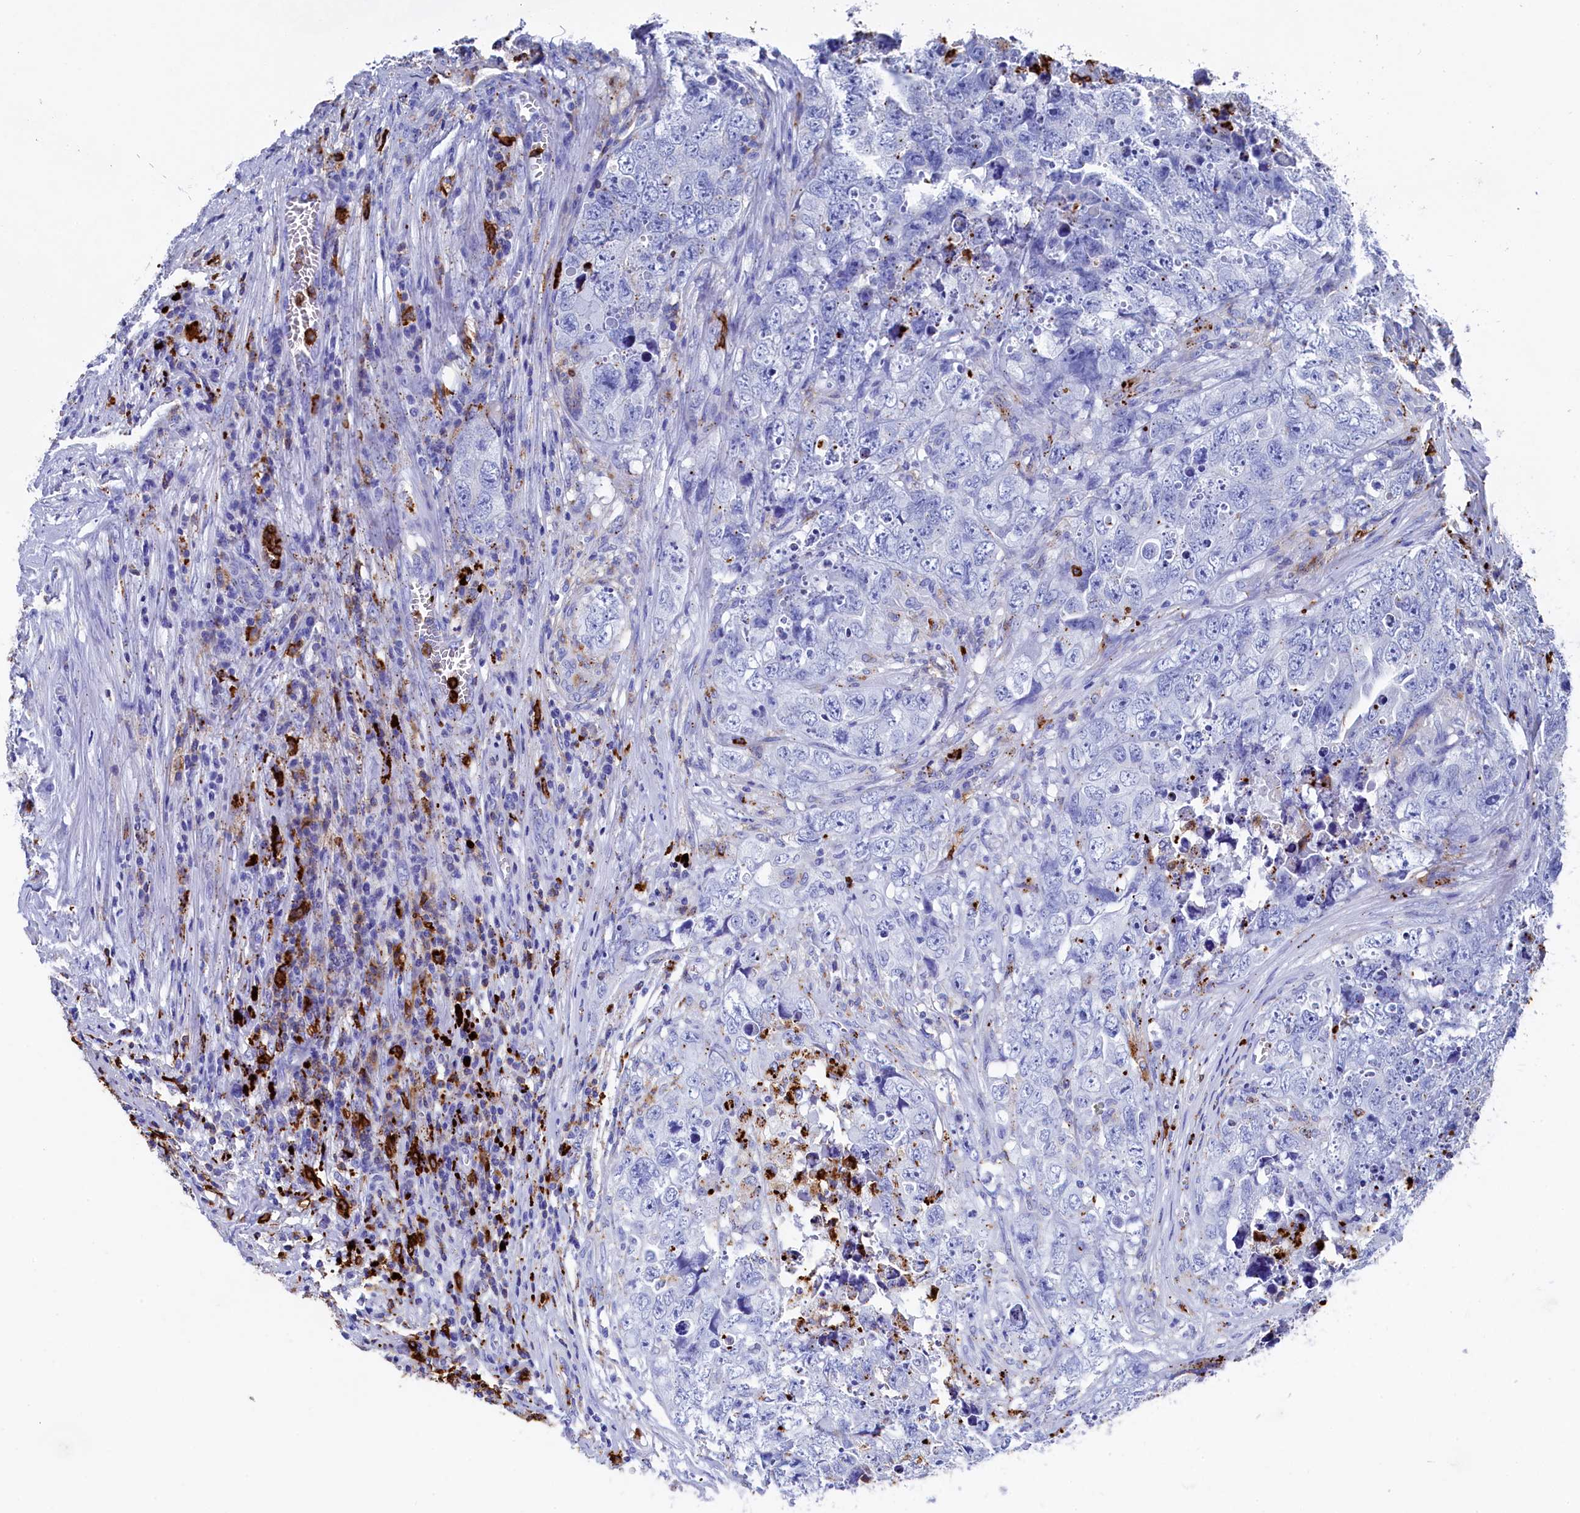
{"staining": {"intensity": "negative", "quantity": "none", "location": "none"}, "tissue": "testis cancer", "cell_type": "Tumor cells", "image_type": "cancer", "snomed": [{"axis": "morphology", "description": "Seminoma, NOS"}, {"axis": "morphology", "description": "Carcinoma, Embryonal, NOS"}, {"axis": "topography", "description": "Testis"}], "caption": "Human seminoma (testis) stained for a protein using immunohistochemistry shows no positivity in tumor cells.", "gene": "PLAC8", "patient": {"sex": "male", "age": 43}}